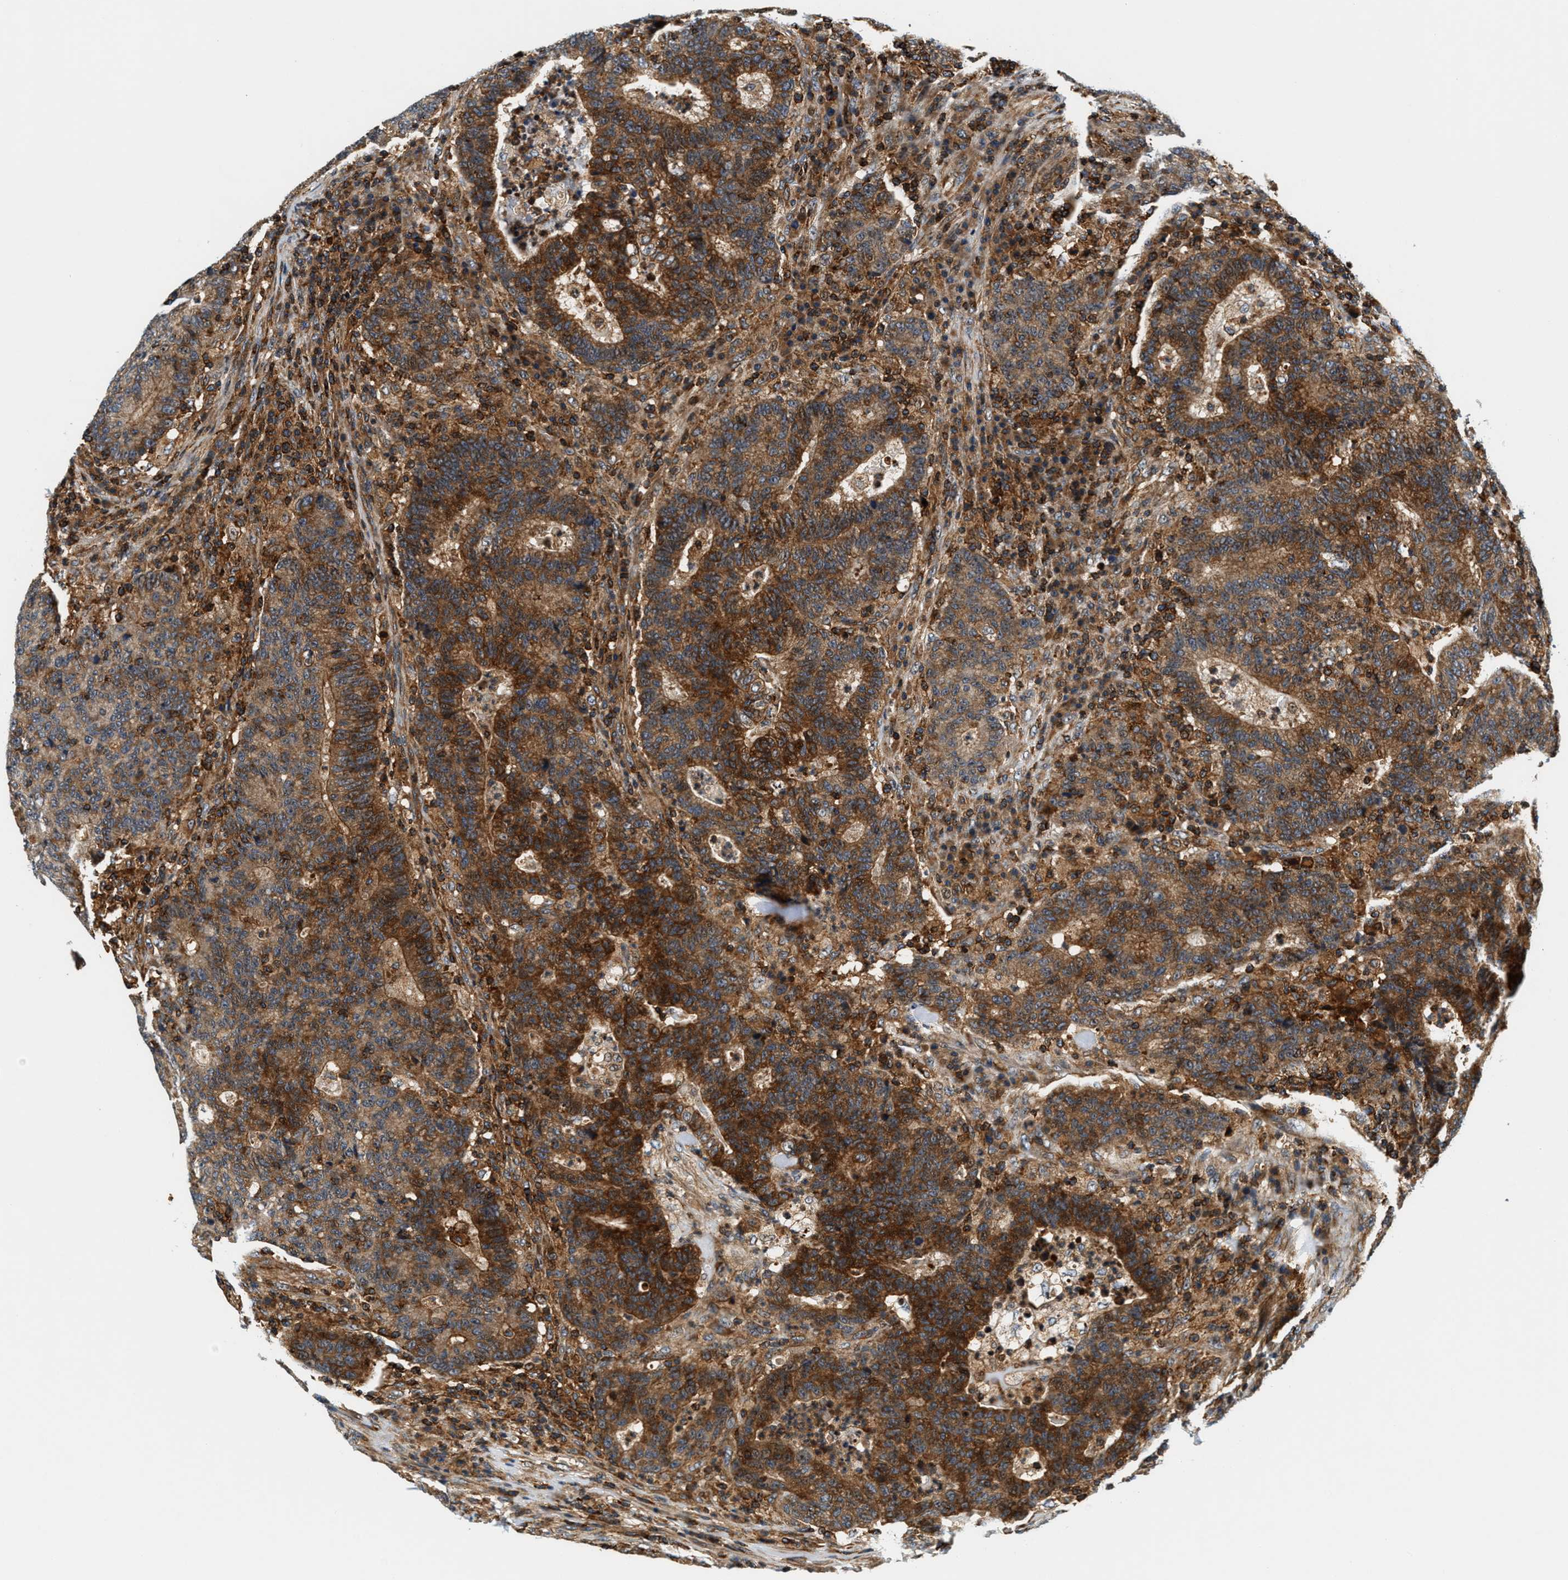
{"staining": {"intensity": "strong", "quantity": "25%-75%", "location": "cytoplasmic/membranous"}, "tissue": "colorectal cancer", "cell_type": "Tumor cells", "image_type": "cancer", "snomed": [{"axis": "morphology", "description": "Adenocarcinoma, NOS"}, {"axis": "topography", "description": "Colon"}], "caption": "Strong cytoplasmic/membranous protein expression is identified in about 25%-75% of tumor cells in colorectal adenocarcinoma.", "gene": "SAMD9", "patient": {"sex": "female", "age": 75}}